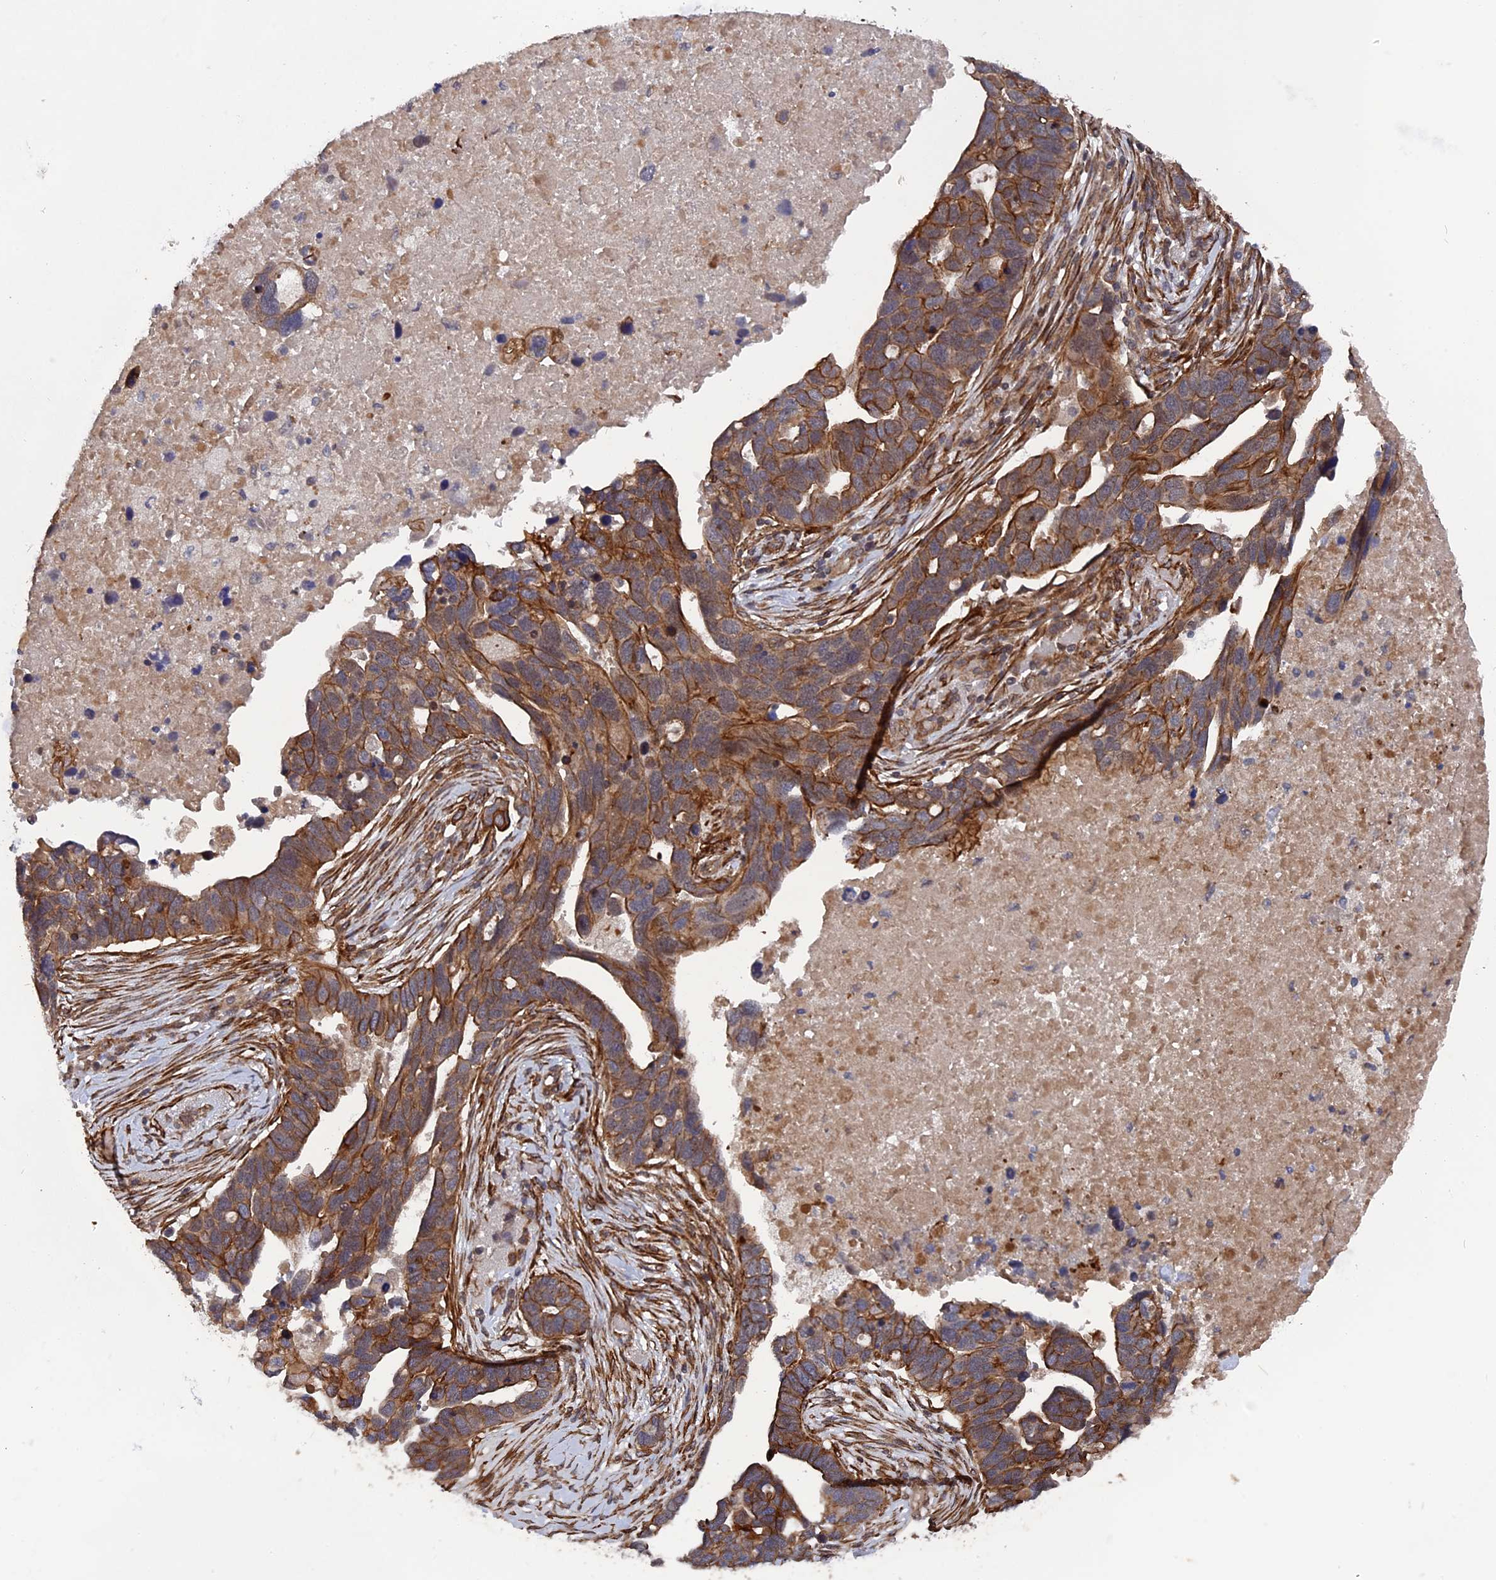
{"staining": {"intensity": "moderate", "quantity": ">75%", "location": "cytoplasmic/membranous"}, "tissue": "ovarian cancer", "cell_type": "Tumor cells", "image_type": "cancer", "snomed": [{"axis": "morphology", "description": "Cystadenocarcinoma, serous, NOS"}, {"axis": "topography", "description": "Ovary"}], "caption": "A medium amount of moderate cytoplasmic/membranous positivity is seen in about >75% of tumor cells in ovarian cancer (serous cystadenocarcinoma) tissue.", "gene": "NOSIP", "patient": {"sex": "female", "age": 54}}